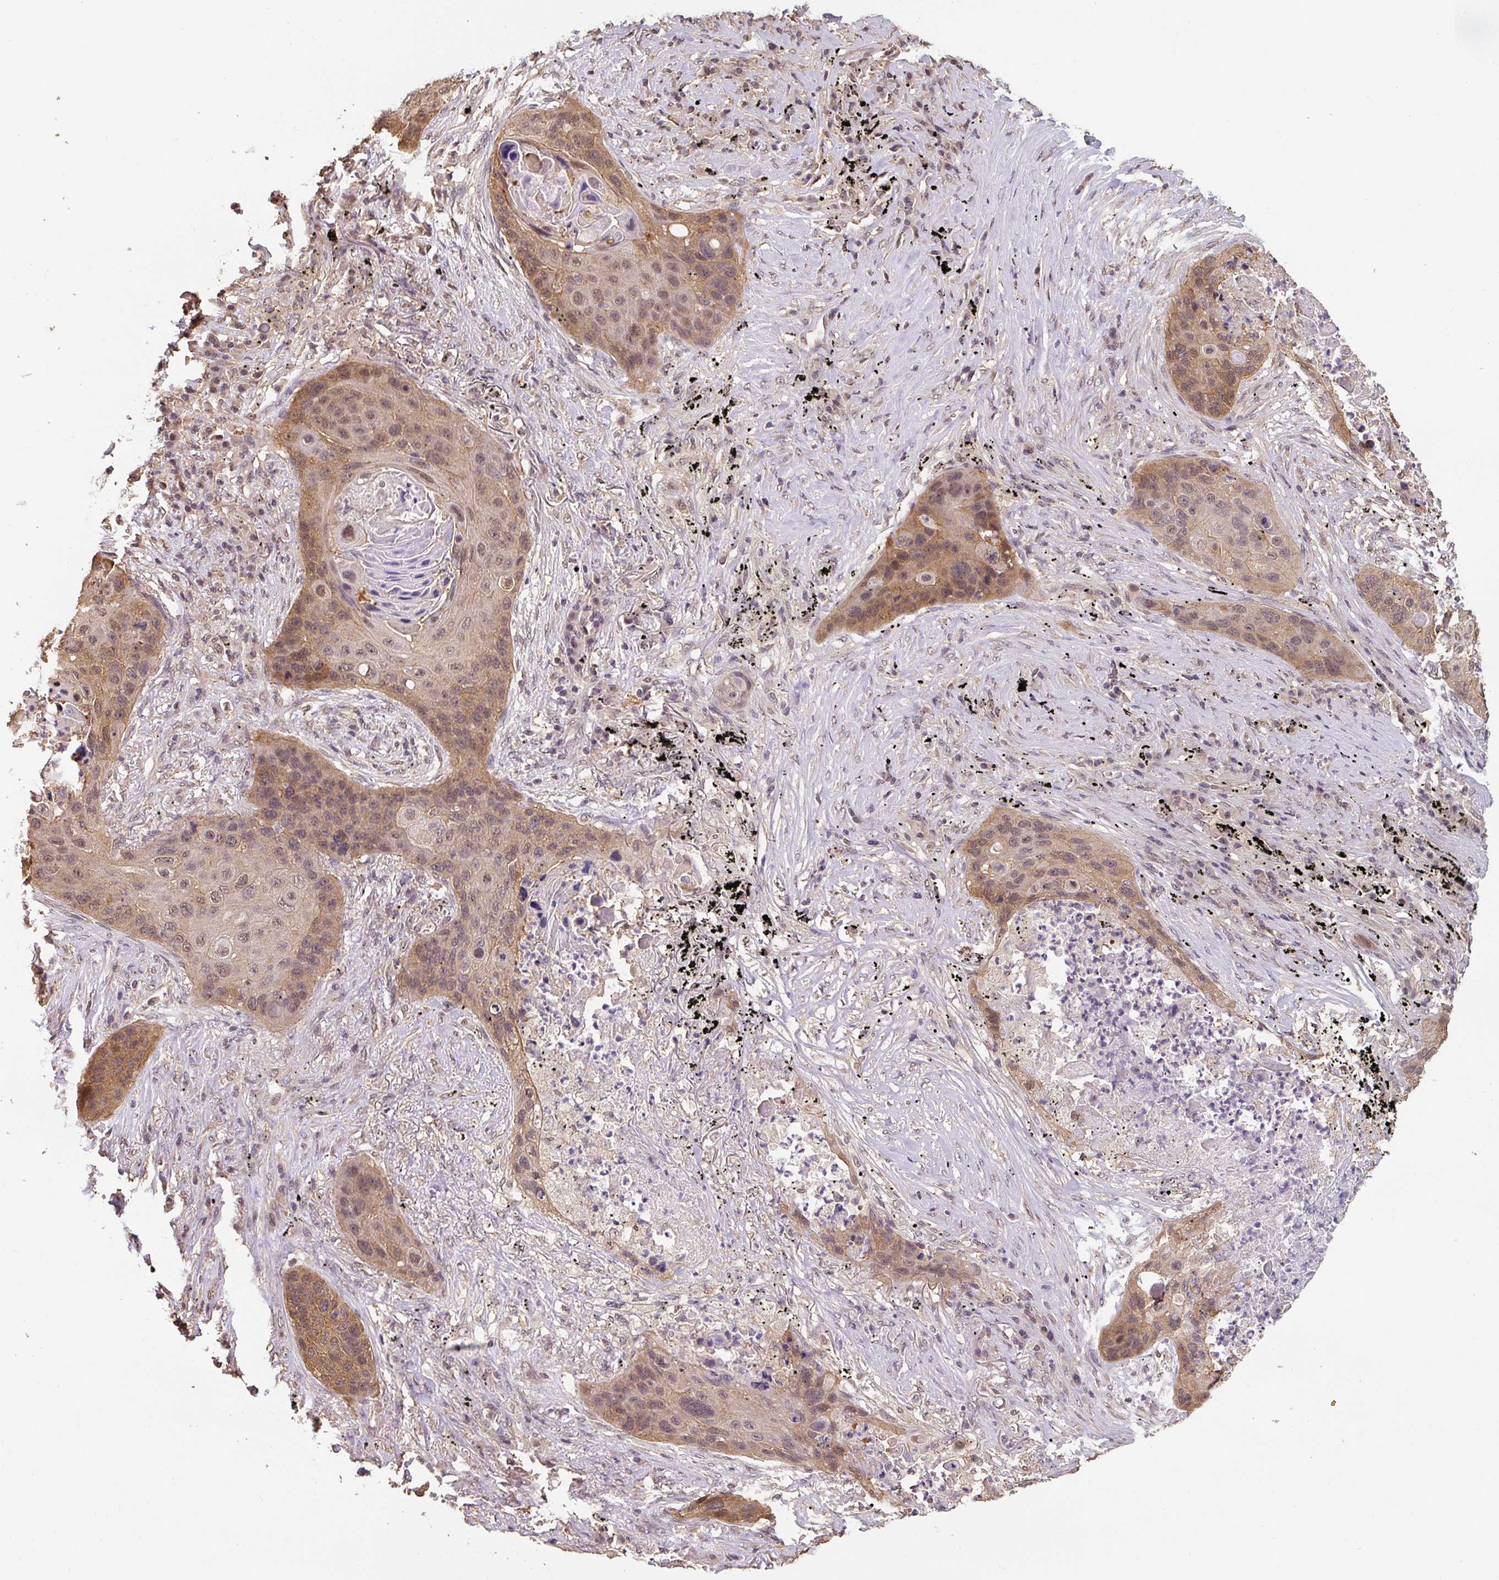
{"staining": {"intensity": "moderate", "quantity": "25%-75%", "location": "cytoplasmic/membranous,nuclear"}, "tissue": "lung cancer", "cell_type": "Tumor cells", "image_type": "cancer", "snomed": [{"axis": "morphology", "description": "Squamous cell carcinoma, NOS"}, {"axis": "topography", "description": "Lung"}], "caption": "Lung cancer was stained to show a protein in brown. There is medium levels of moderate cytoplasmic/membranous and nuclear expression in about 25%-75% of tumor cells.", "gene": "ST13", "patient": {"sex": "female", "age": 63}}